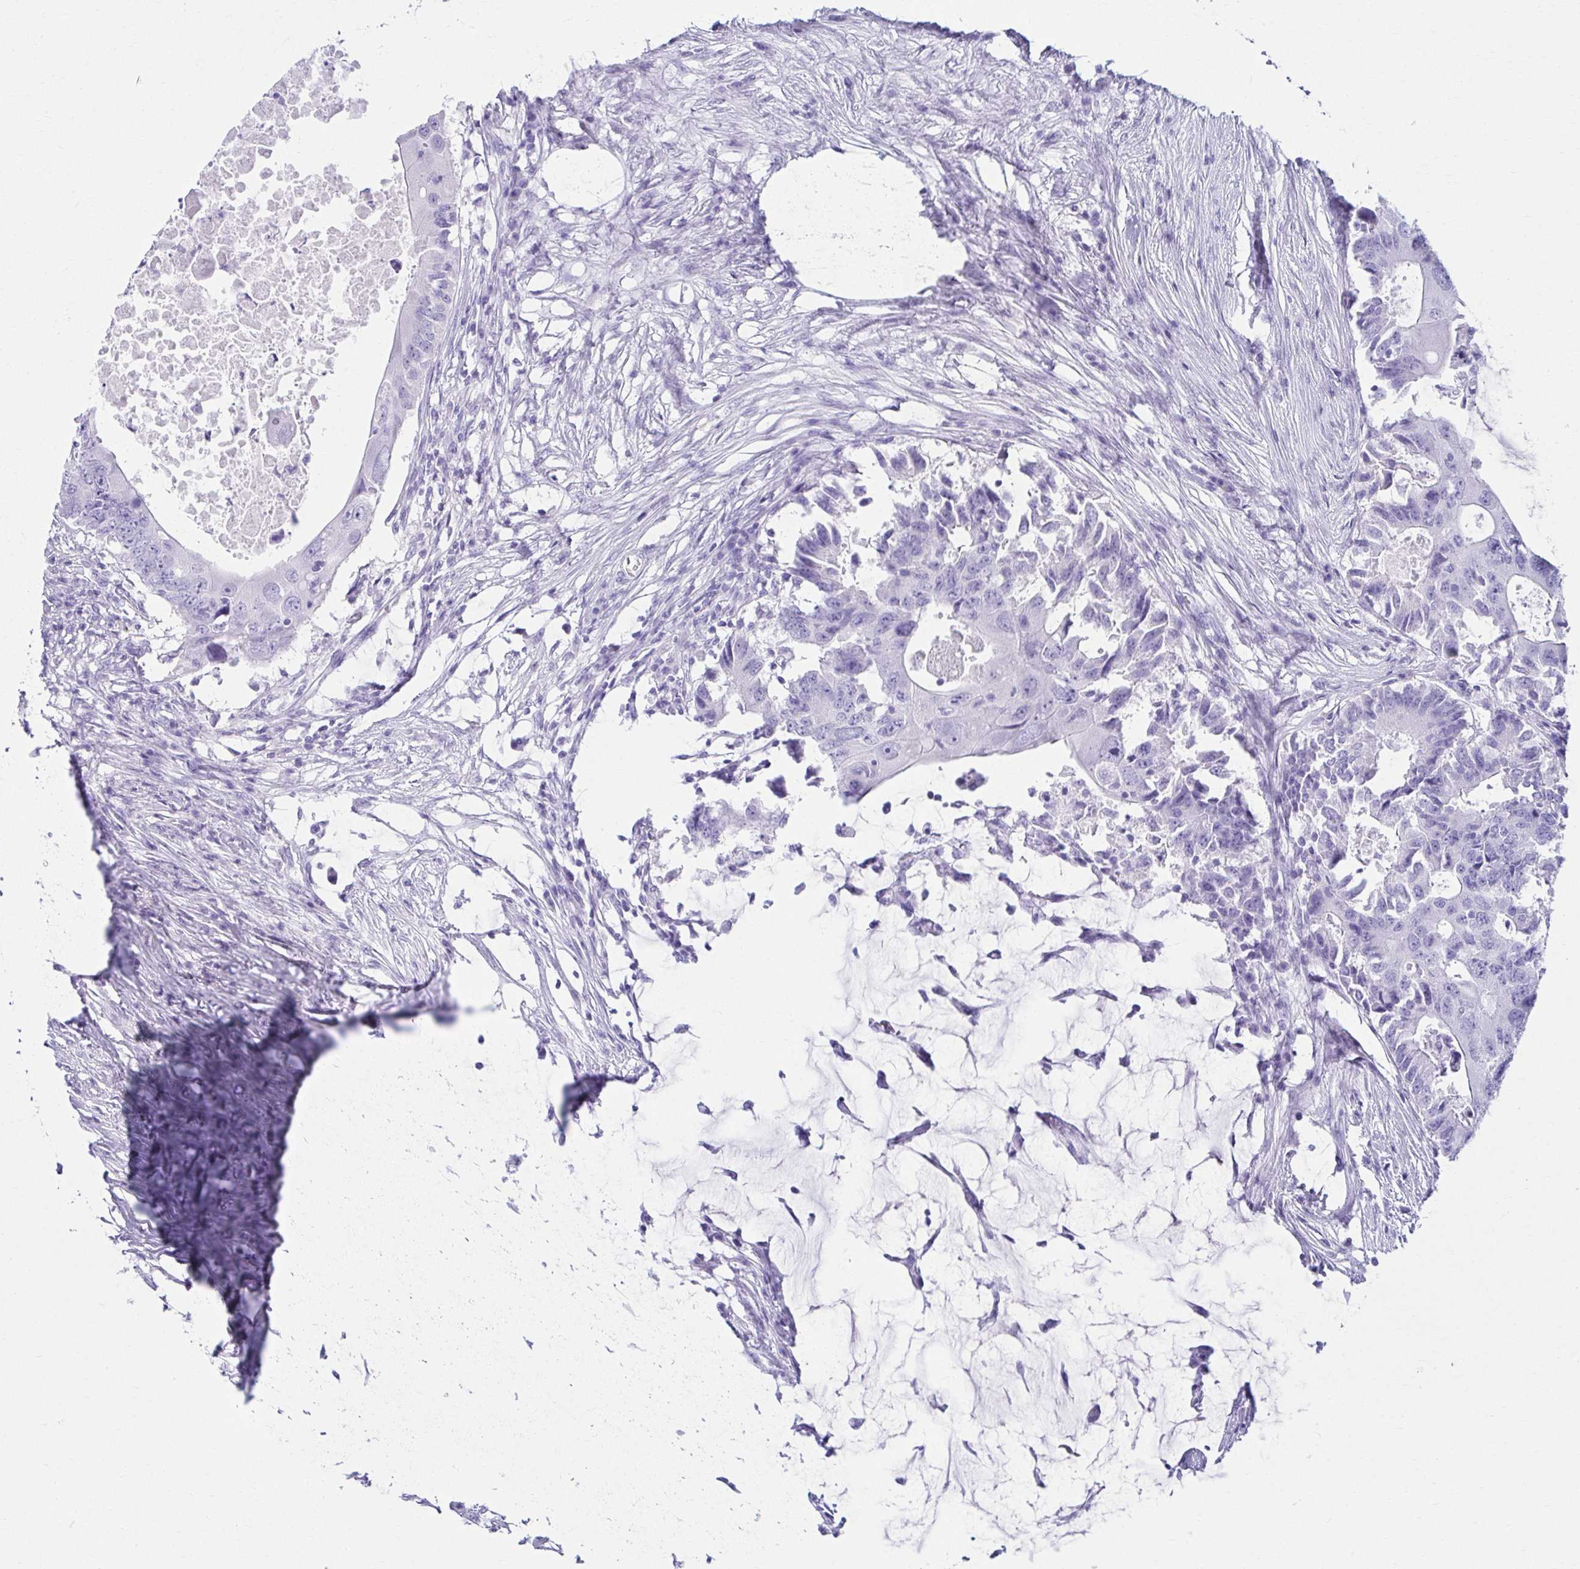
{"staining": {"intensity": "negative", "quantity": "none", "location": "none"}, "tissue": "colorectal cancer", "cell_type": "Tumor cells", "image_type": "cancer", "snomed": [{"axis": "morphology", "description": "Adenocarcinoma, NOS"}, {"axis": "topography", "description": "Colon"}], "caption": "Tumor cells show no significant staining in colorectal cancer.", "gene": "ATP4B", "patient": {"sex": "male", "age": 71}}